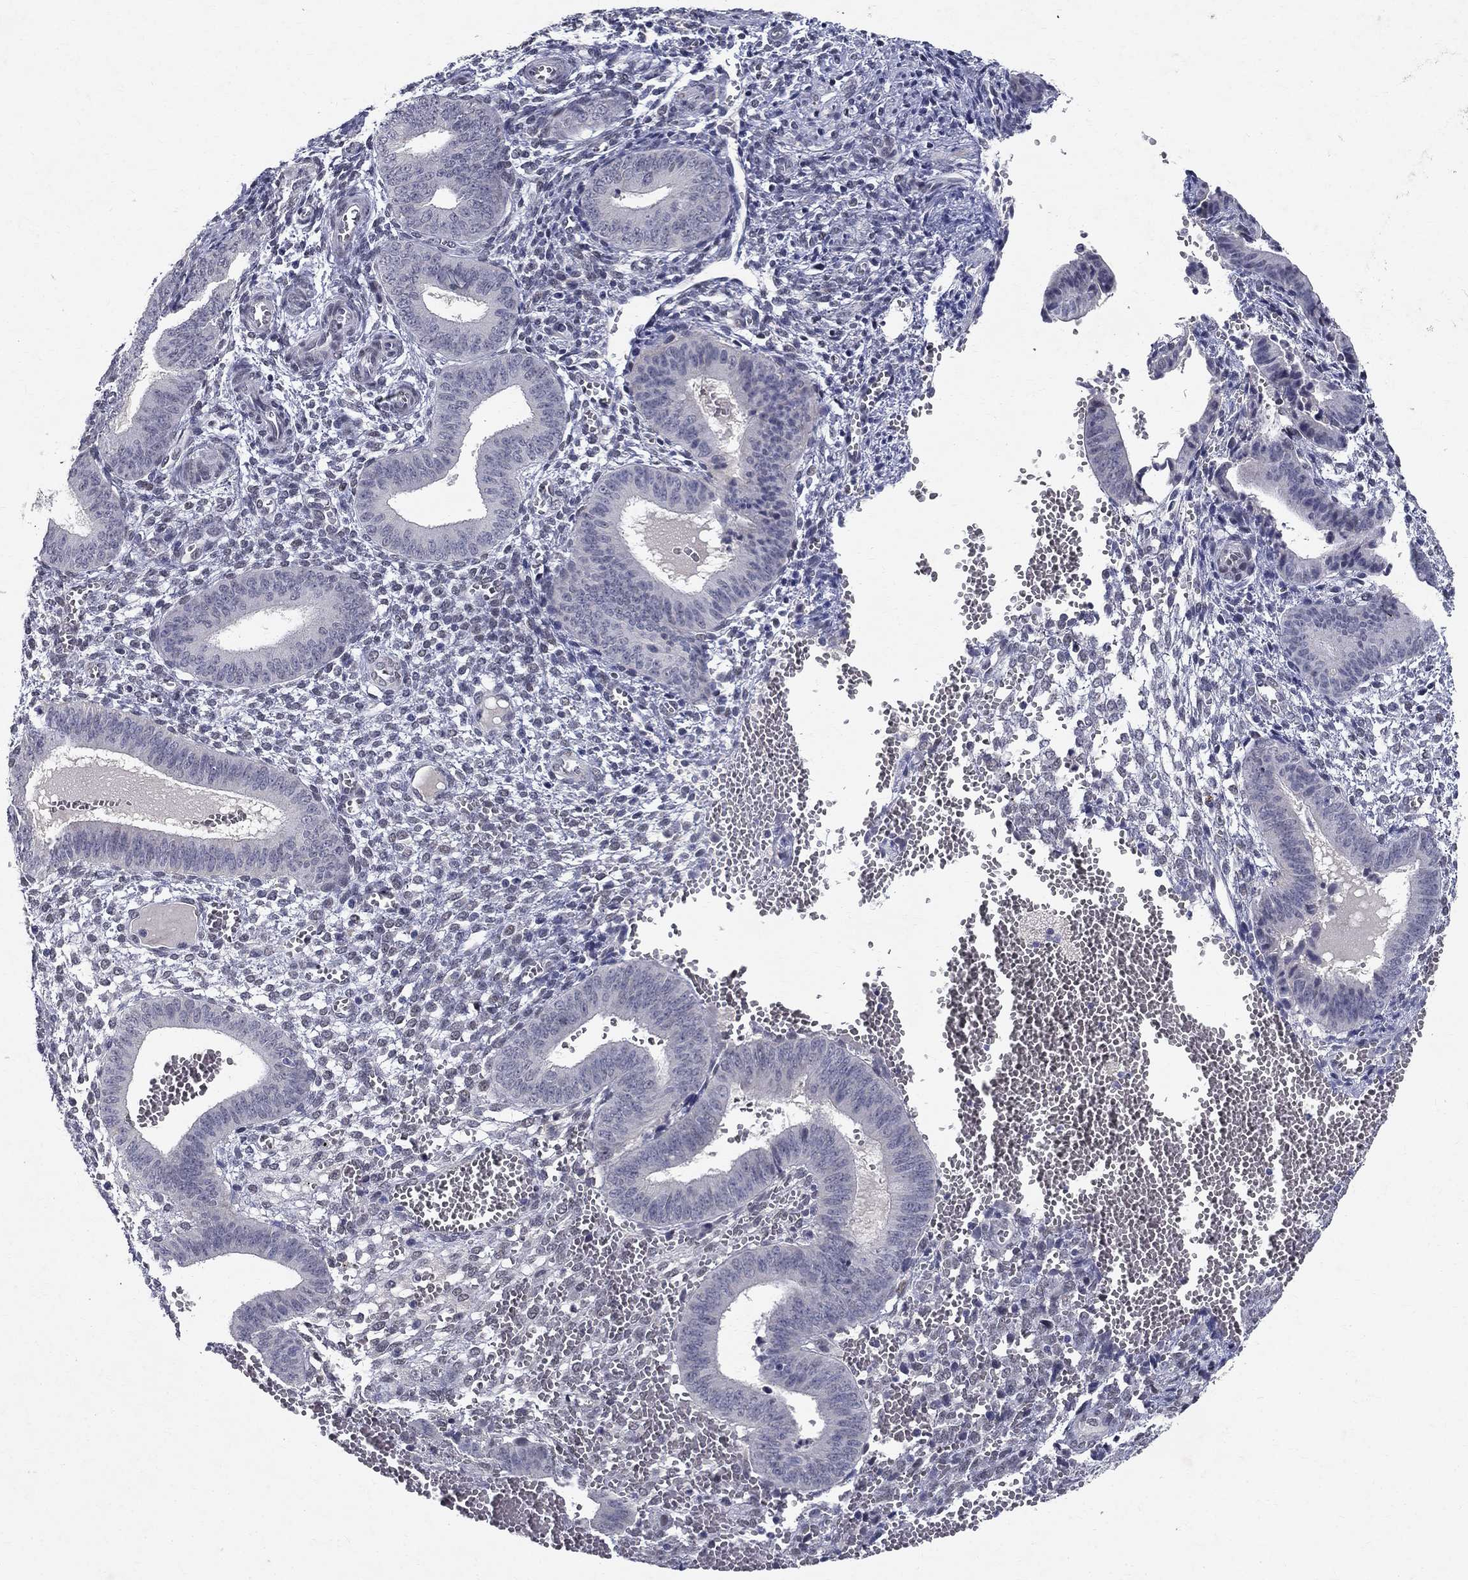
{"staining": {"intensity": "negative", "quantity": "none", "location": "none"}, "tissue": "endometrium", "cell_type": "Cells in endometrial stroma", "image_type": "normal", "snomed": [{"axis": "morphology", "description": "Normal tissue, NOS"}, {"axis": "topography", "description": "Endometrium"}], "caption": "This image is of unremarkable endometrium stained with IHC to label a protein in brown with the nuclei are counter-stained blue. There is no positivity in cells in endometrial stroma.", "gene": "RBFOX1", "patient": {"sex": "female", "age": 42}}